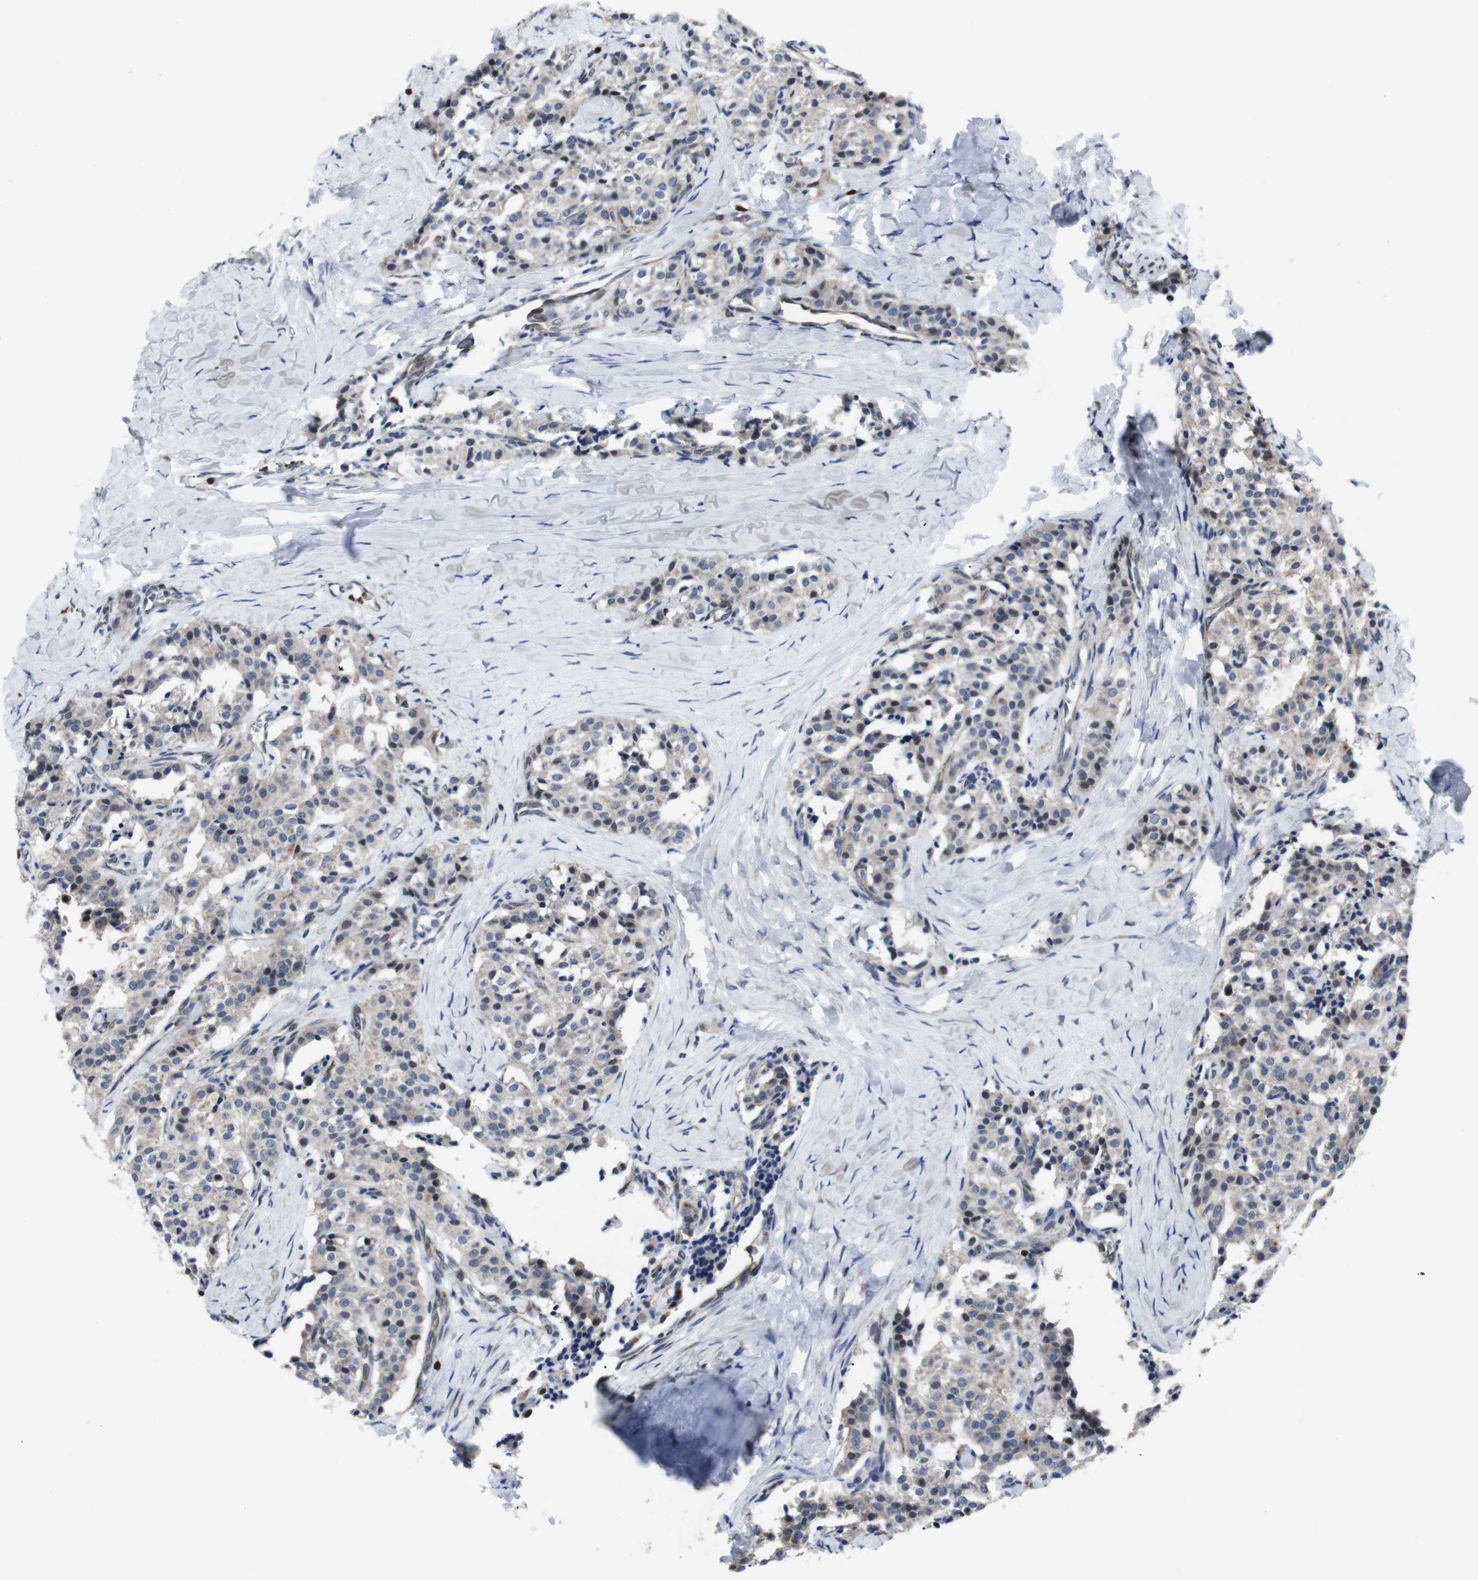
{"staining": {"intensity": "moderate", "quantity": "<25%", "location": "nuclear"}, "tissue": "carcinoid", "cell_type": "Tumor cells", "image_type": "cancer", "snomed": [{"axis": "morphology", "description": "Carcinoid, malignant, NOS"}, {"axis": "topography", "description": "Lung"}], "caption": "The image demonstrates staining of malignant carcinoid, revealing moderate nuclear protein positivity (brown color) within tumor cells.", "gene": "STAT4", "patient": {"sex": "male", "age": 30}}